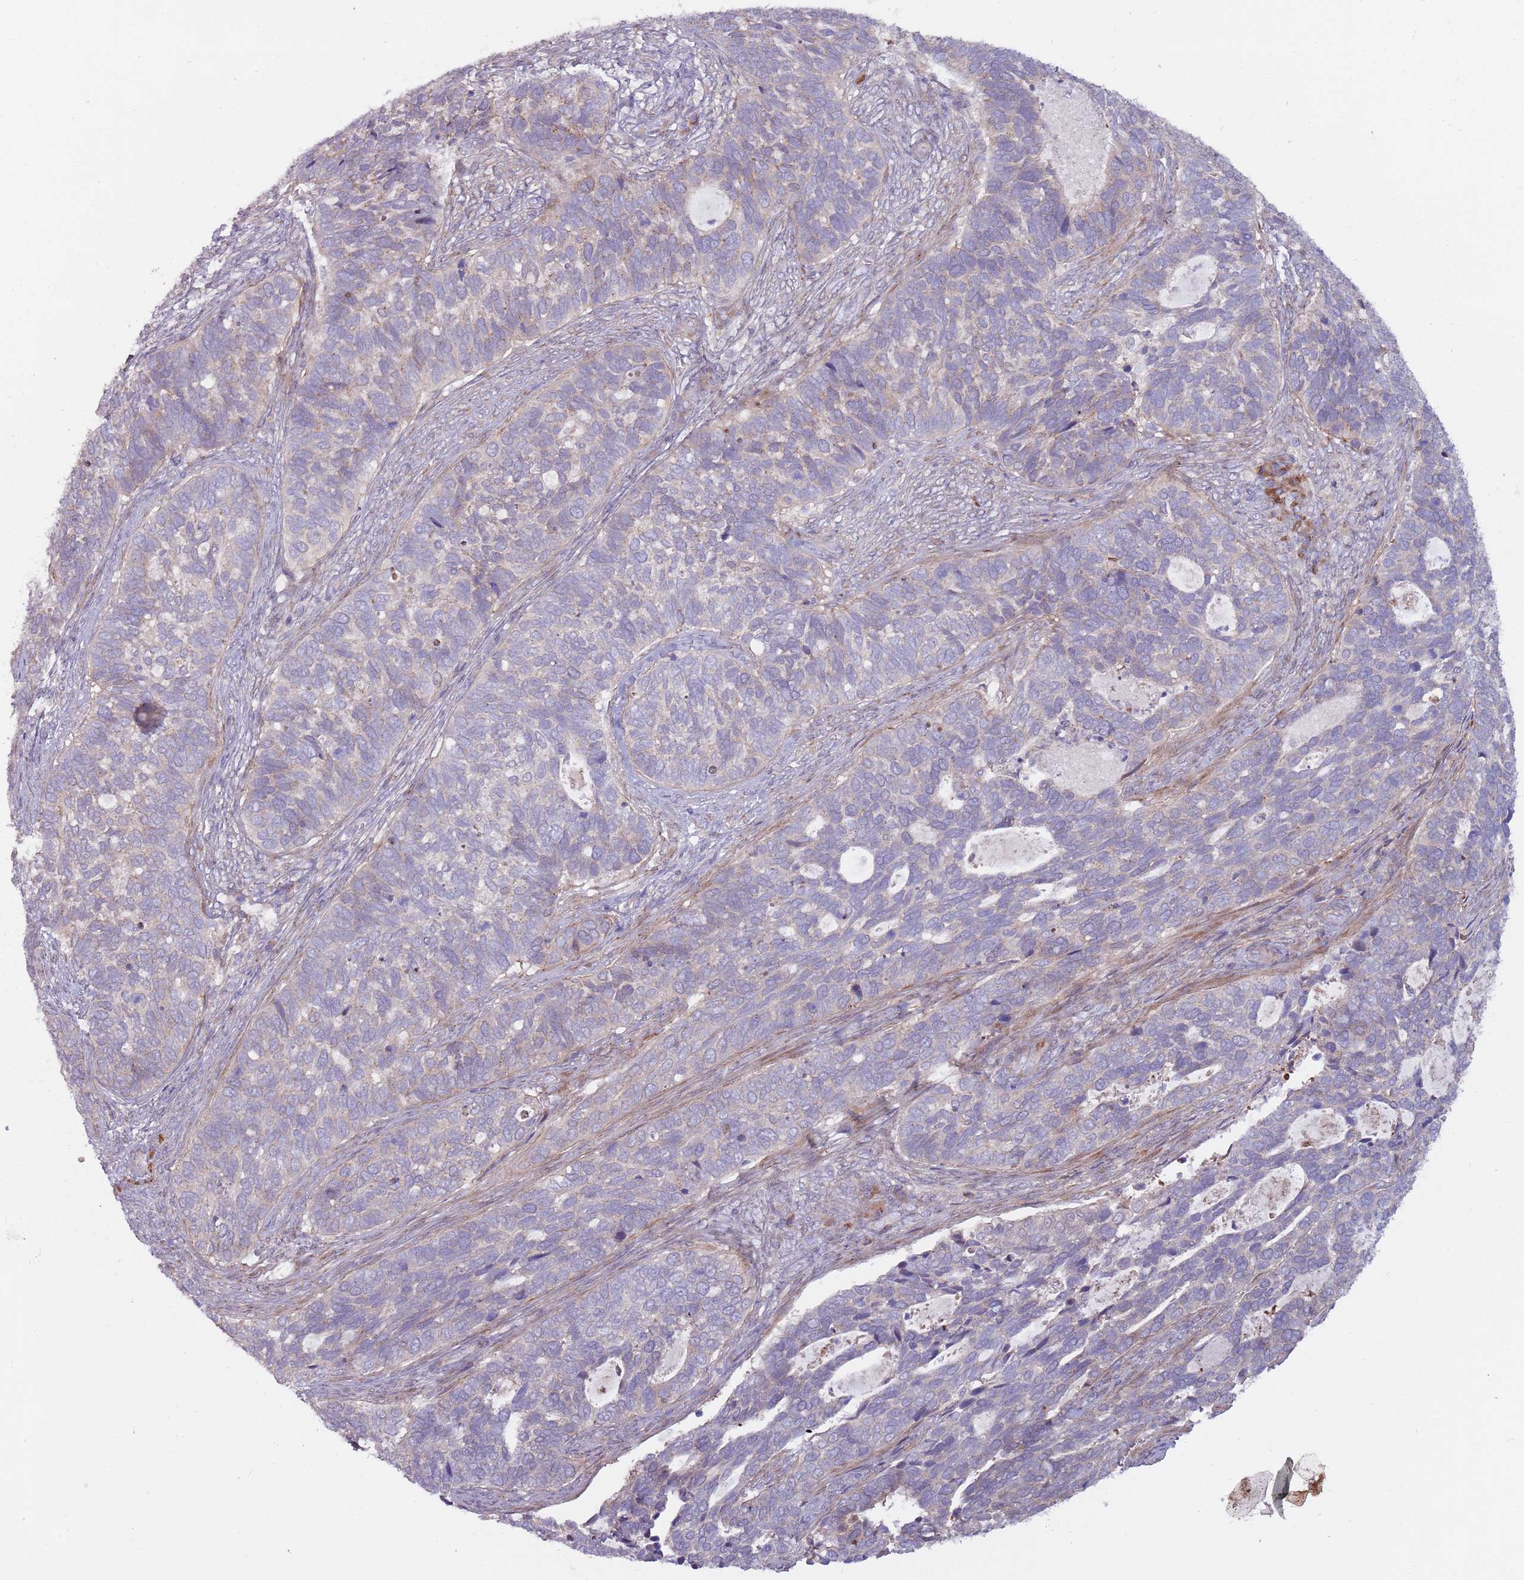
{"staining": {"intensity": "weak", "quantity": "<25%", "location": "cytoplasmic/membranous"}, "tissue": "cervical cancer", "cell_type": "Tumor cells", "image_type": "cancer", "snomed": [{"axis": "morphology", "description": "Squamous cell carcinoma, NOS"}, {"axis": "topography", "description": "Cervix"}], "caption": "Human cervical cancer (squamous cell carcinoma) stained for a protein using immunohistochemistry reveals no staining in tumor cells.", "gene": "CCDC150", "patient": {"sex": "female", "age": 38}}